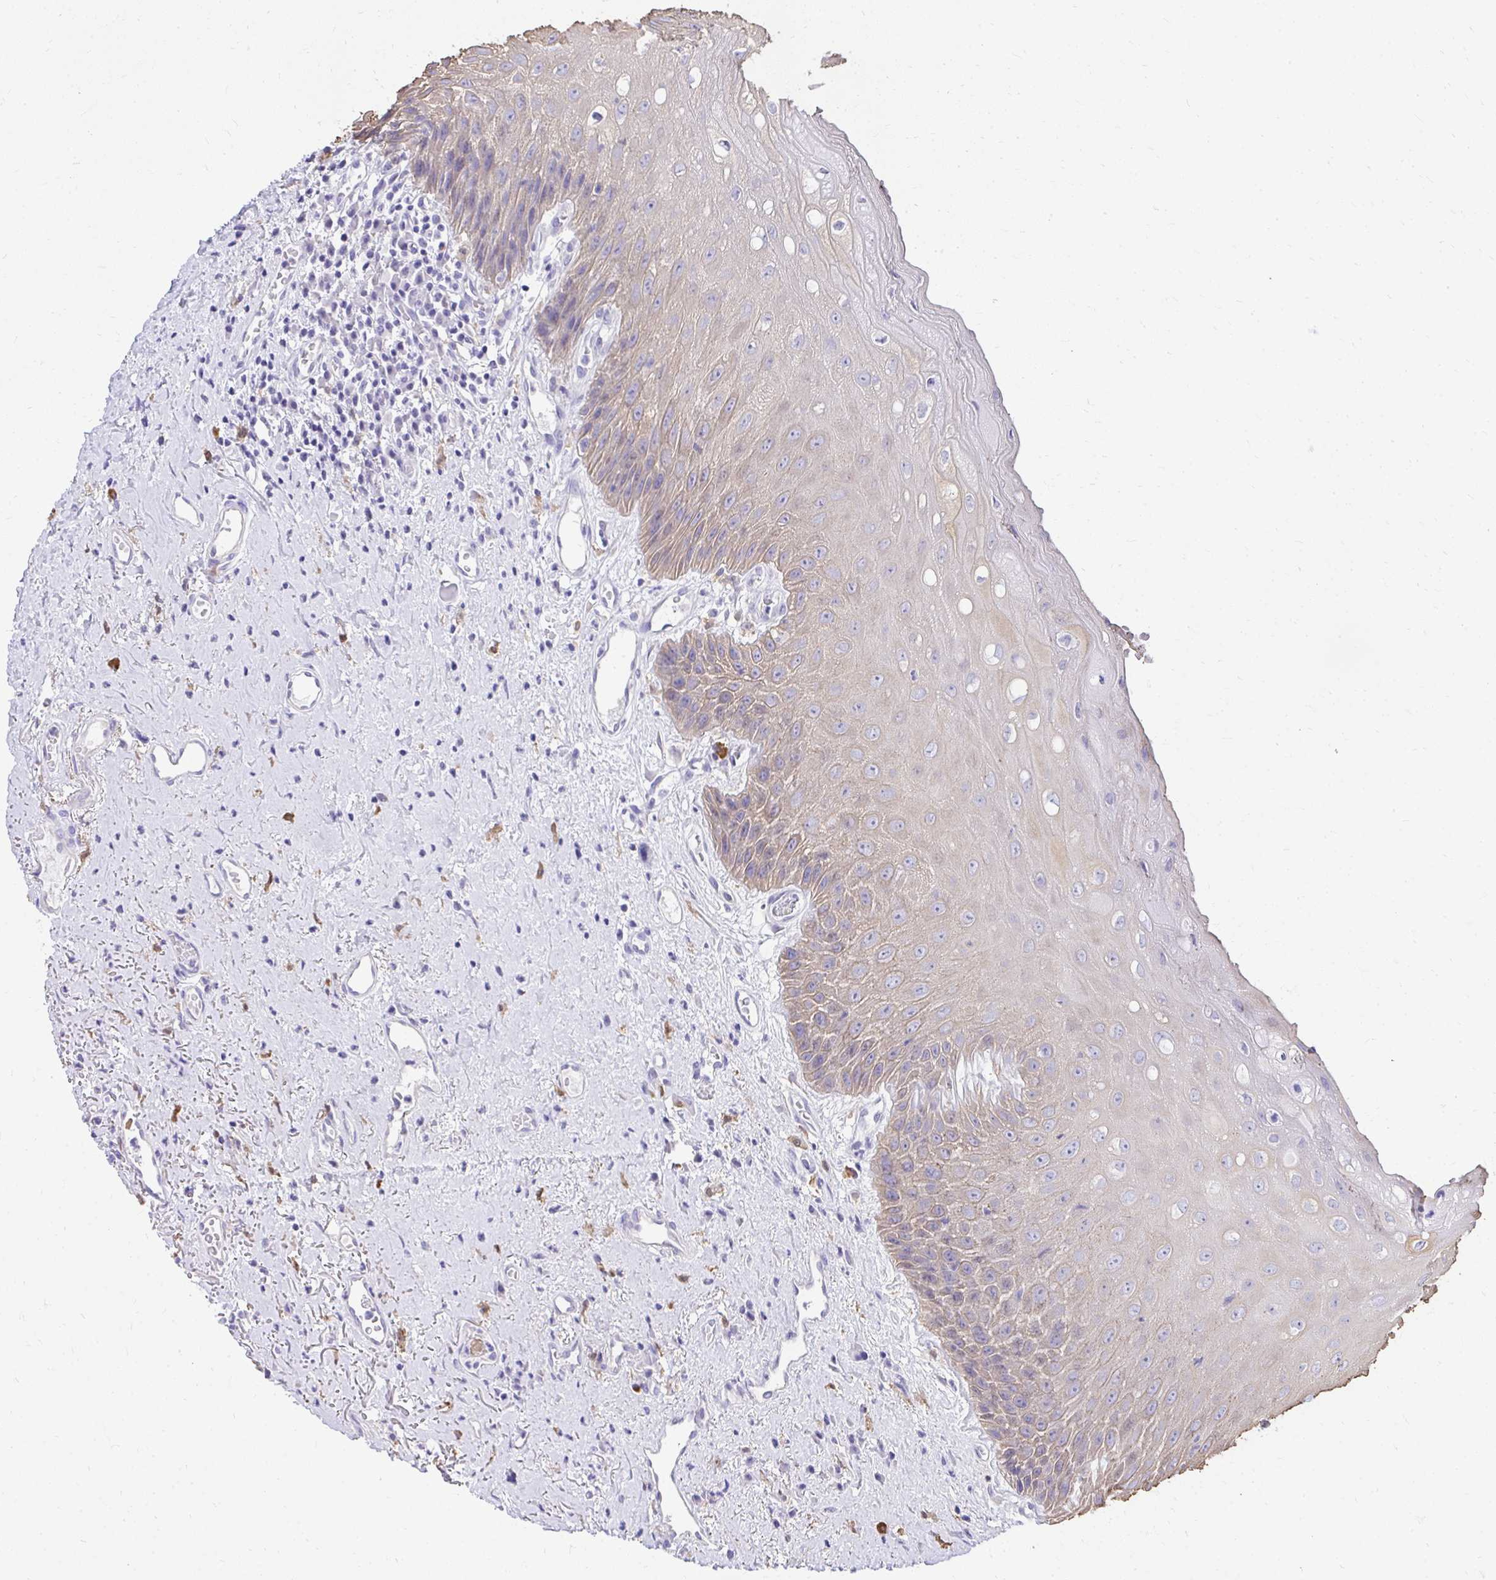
{"staining": {"intensity": "weak", "quantity": "25%-75%", "location": "cytoplasmic/membranous"}, "tissue": "oral mucosa", "cell_type": "Squamous epithelial cells", "image_type": "normal", "snomed": [{"axis": "morphology", "description": "Normal tissue, NOS"}, {"axis": "morphology", "description": "Squamous cell carcinoma, NOS"}, {"axis": "topography", "description": "Oral tissue"}, {"axis": "topography", "description": "Peripheral nerve tissue"}, {"axis": "topography", "description": "Head-Neck"}], "caption": "This image demonstrates unremarkable oral mucosa stained with immunohistochemistry (IHC) to label a protein in brown. The cytoplasmic/membranous of squamous epithelial cells show weak positivity for the protein. Nuclei are counter-stained blue.", "gene": "PSD", "patient": {"sex": "female", "age": 59}}